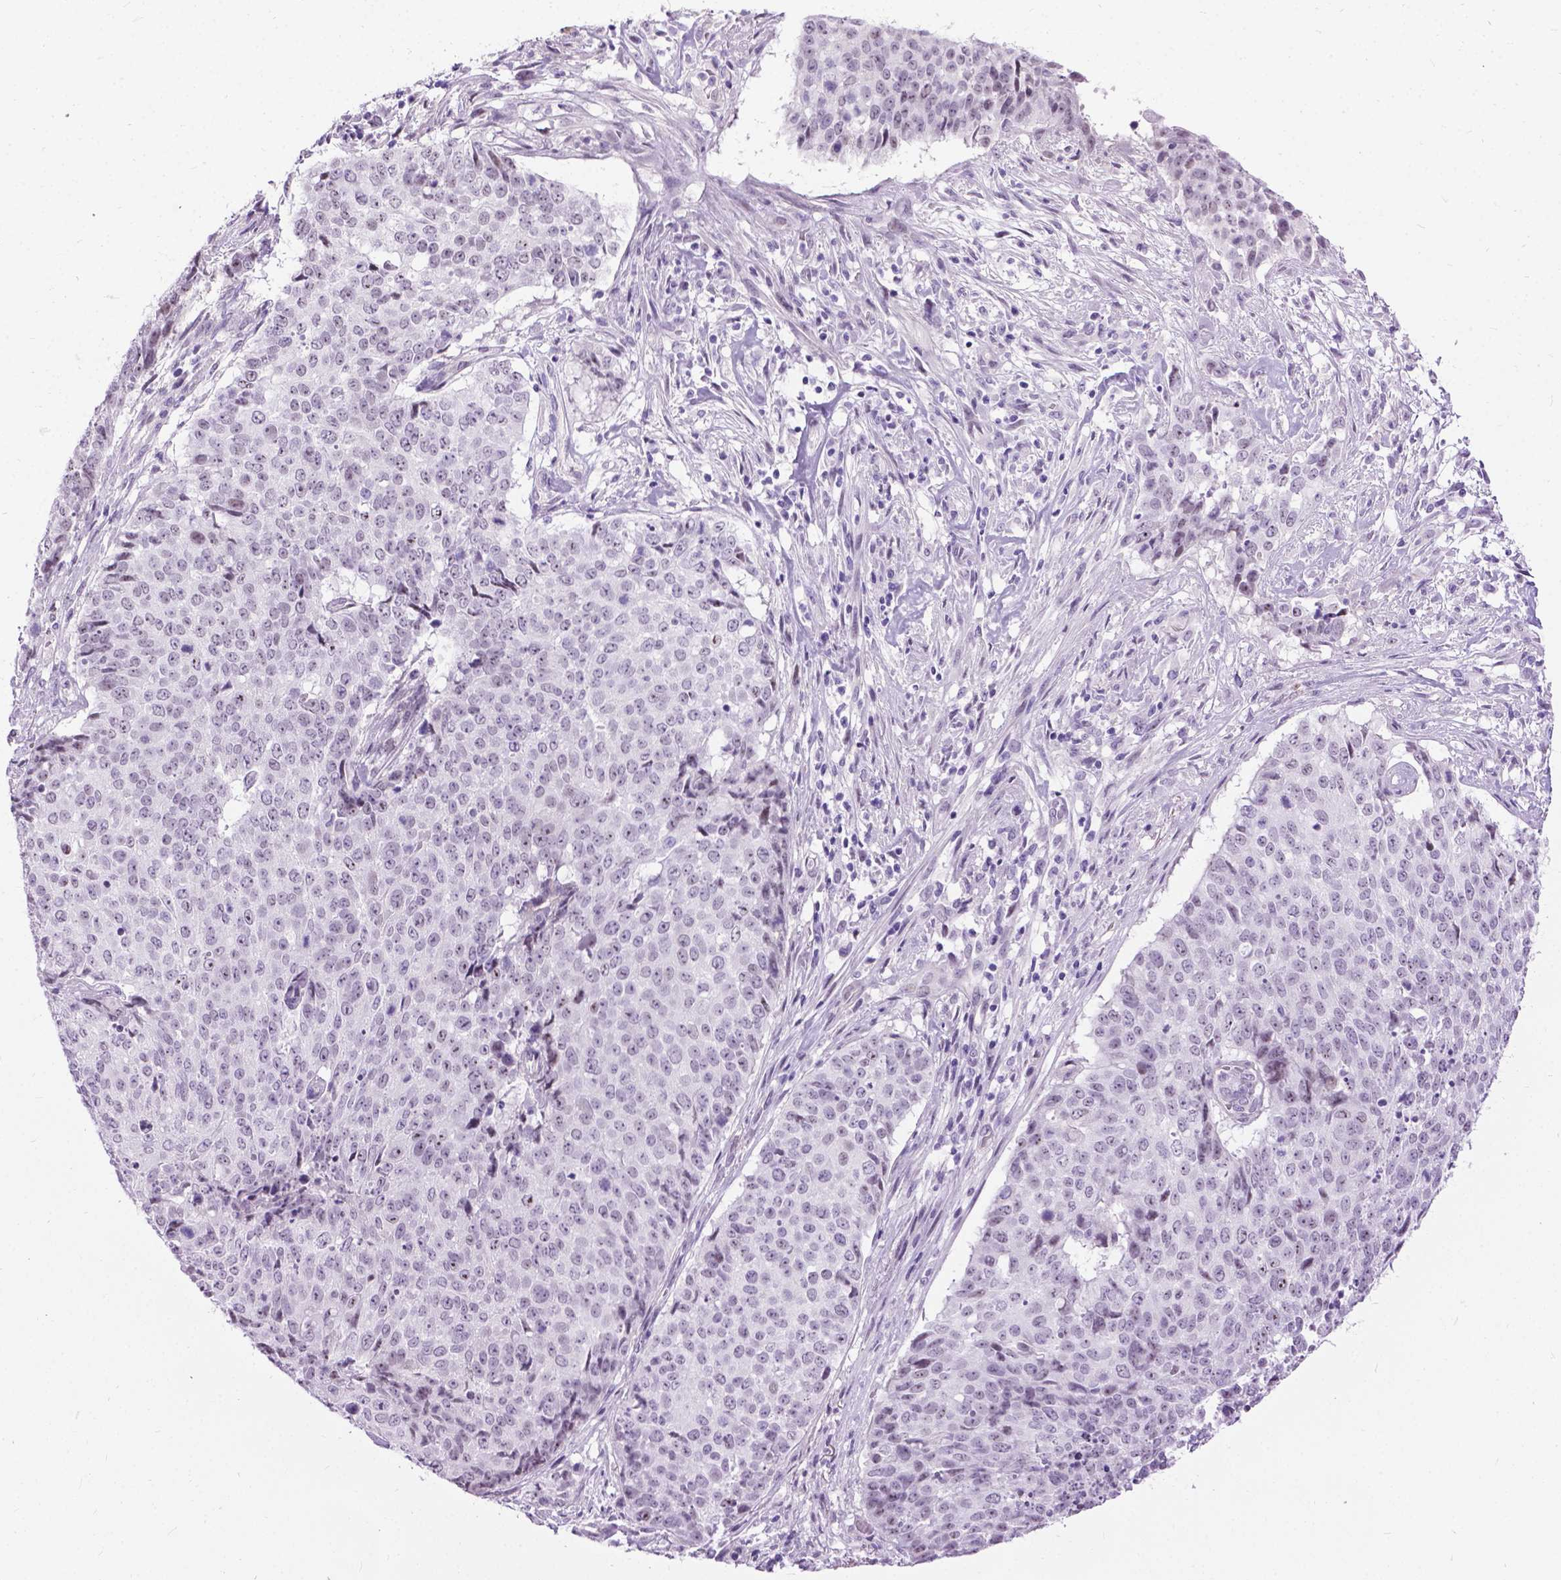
{"staining": {"intensity": "negative", "quantity": "none", "location": "none"}, "tissue": "lung cancer", "cell_type": "Tumor cells", "image_type": "cancer", "snomed": [{"axis": "morphology", "description": "Normal tissue, NOS"}, {"axis": "morphology", "description": "Squamous cell carcinoma, NOS"}, {"axis": "topography", "description": "Bronchus"}, {"axis": "topography", "description": "Lung"}], "caption": "Protein analysis of lung cancer displays no significant positivity in tumor cells. (DAB immunohistochemistry with hematoxylin counter stain).", "gene": "PROB1", "patient": {"sex": "male", "age": 64}}